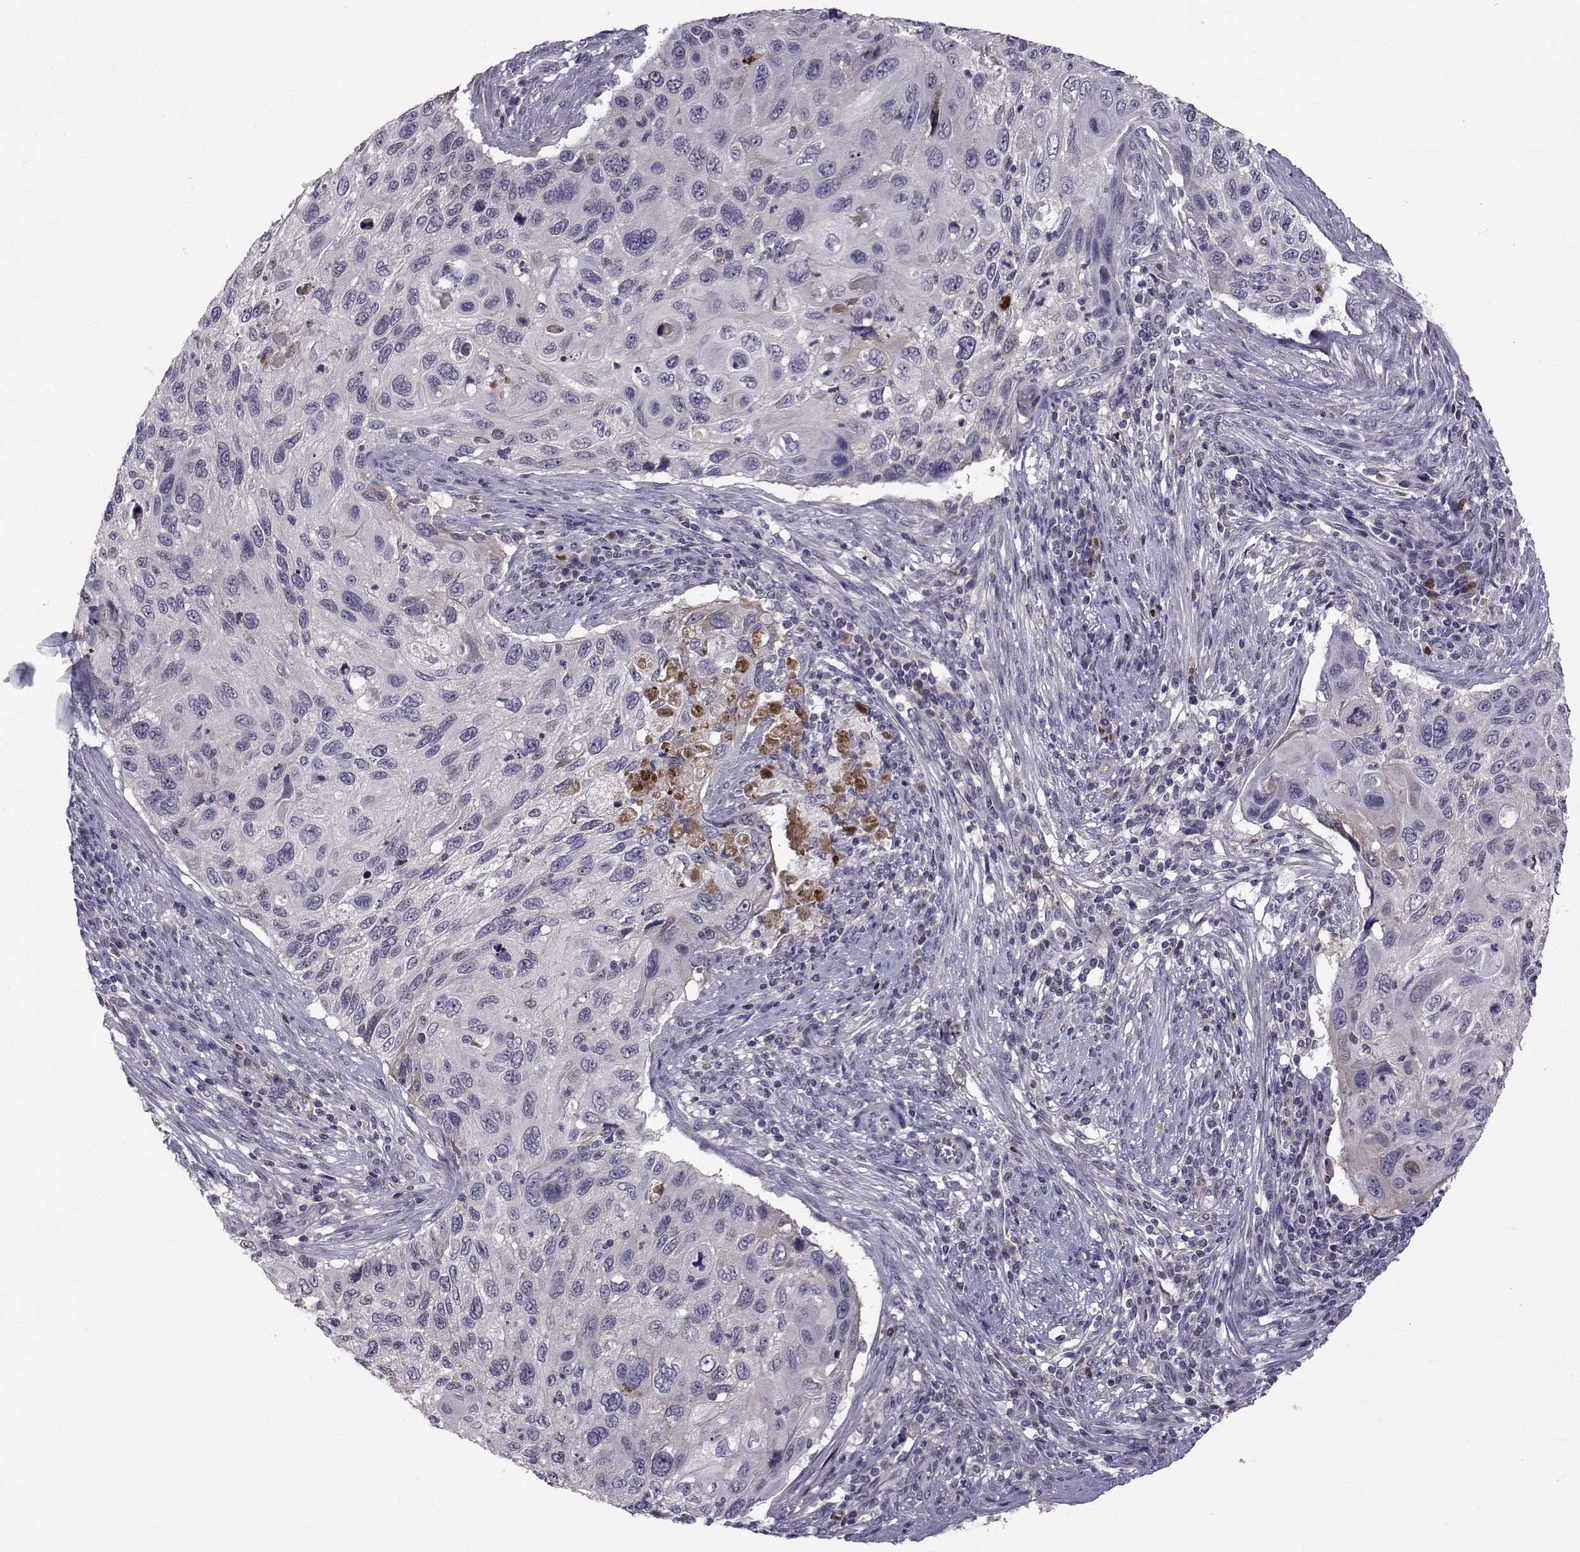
{"staining": {"intensity": "negative", "quantity": "none", "location": "none"}, "tissue": "cervical cancer", "cell_type": "Tumor cells", "image_type": "cancer", "snomed": [{"axis": "morphology", "description": "Squamous cell carcinoma, NOS"}, {"axis": "topography", "description": "Cervix"}], "caption": "A histopathology image of human cervical squamous cell carcinoma is negative for staining in tumor cells. (DAB immunohistochemistry (IHC) visualized using brightfield microscopy, high magnification).", "gene": "TNFRSF11B", "patient": {"sex": "female", "age": 70}}